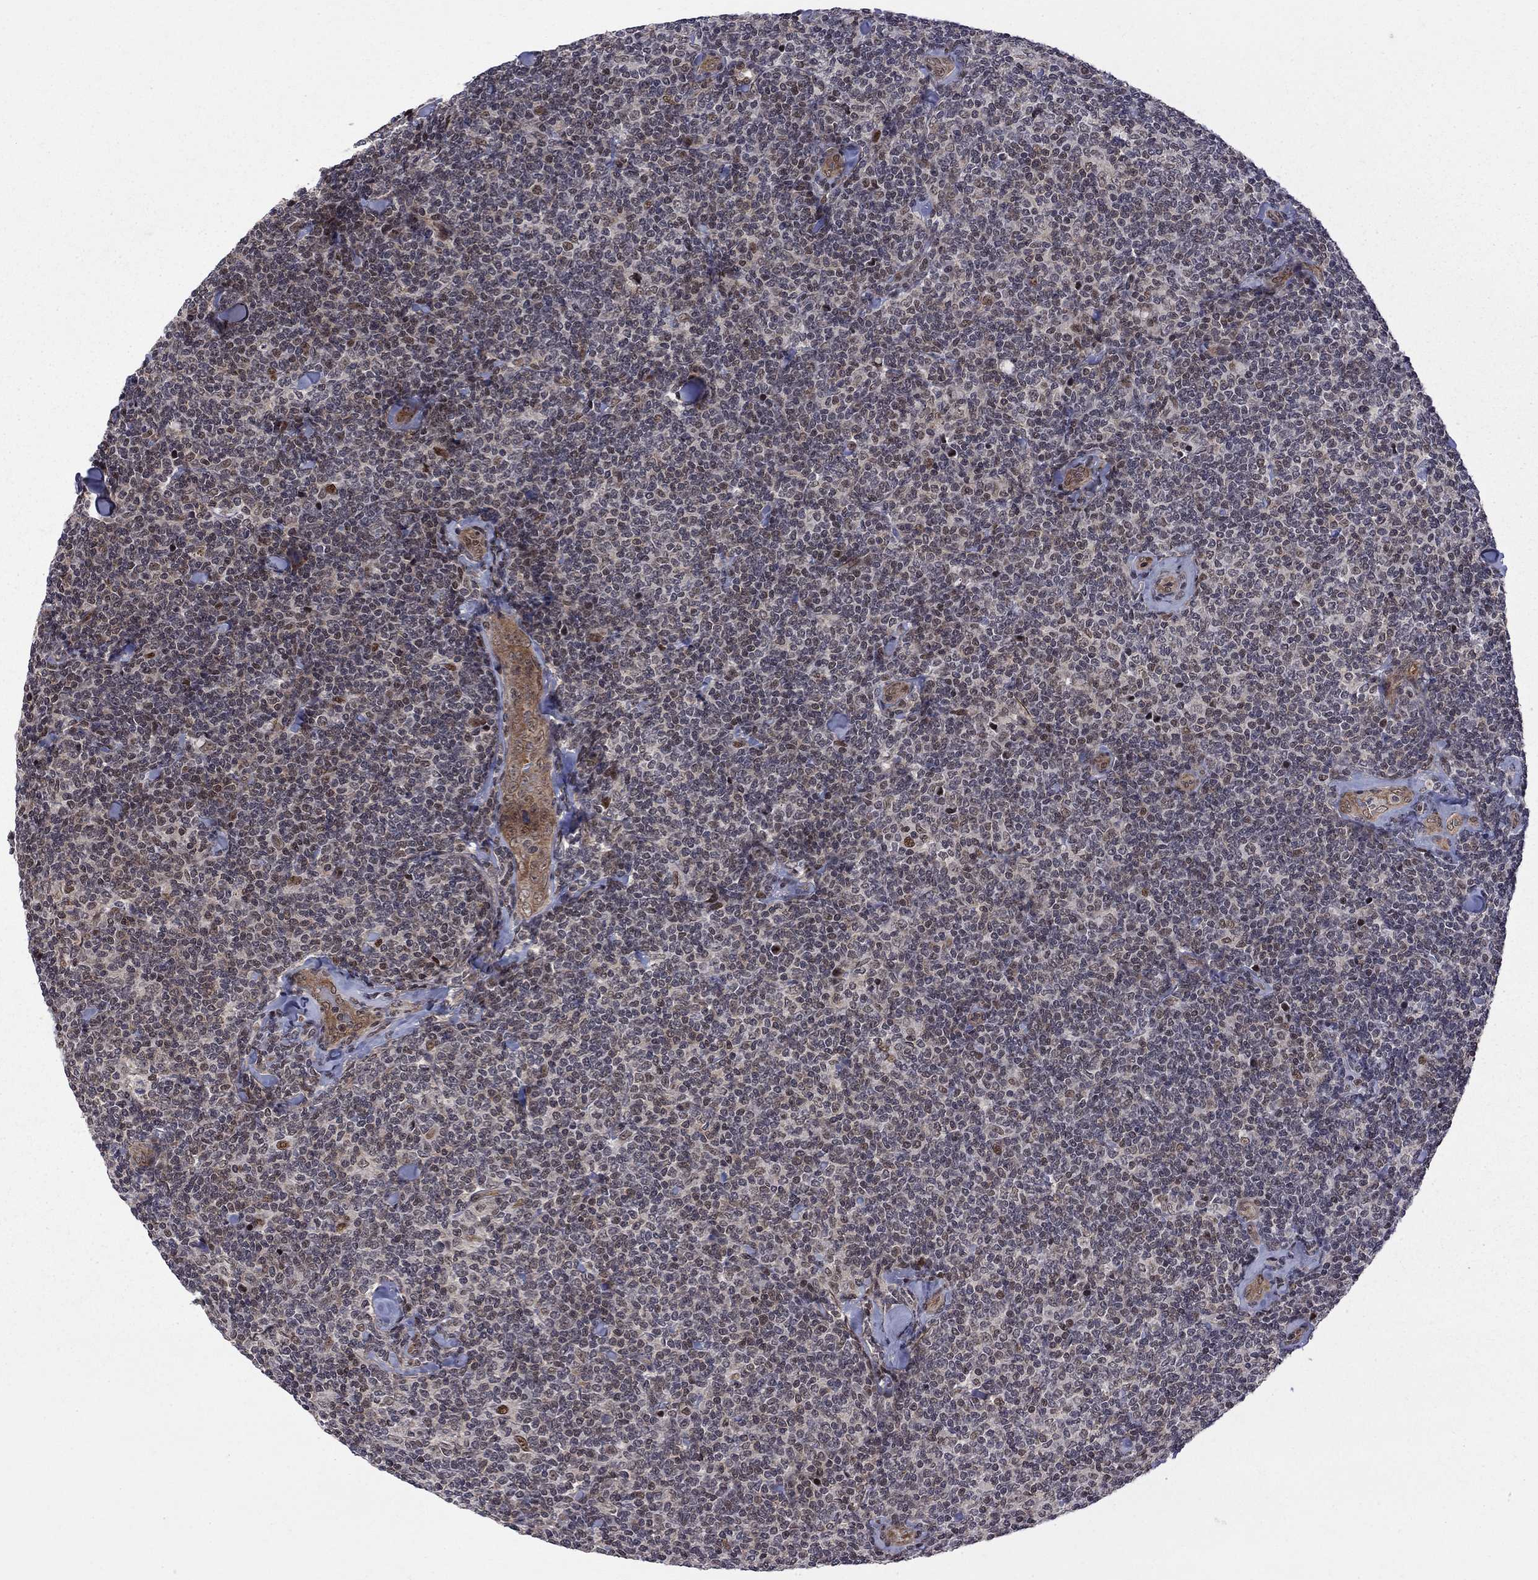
{"staining": {"intensity": "negative", "quantity": "none", "location": "none"}, "tissue": "lymphoma", "cell_type": "Tumor cells", "image_type": "cancer", "snomed": [{"axis": "morphology", "description": "Malignant lymphoma, non-Hodgkin's type, Low grade"}, {"axis": "topography", "description": "Lymph node"}], "caption": "Tumor cells show no significant protein positivity in lymphoma. (DAB (3,3'-diaminobenzidine) immunohistochemistry with hematoxylin counter stain).", "gene": "BRF1", "patient": {"sex": "female", "age": 56}}